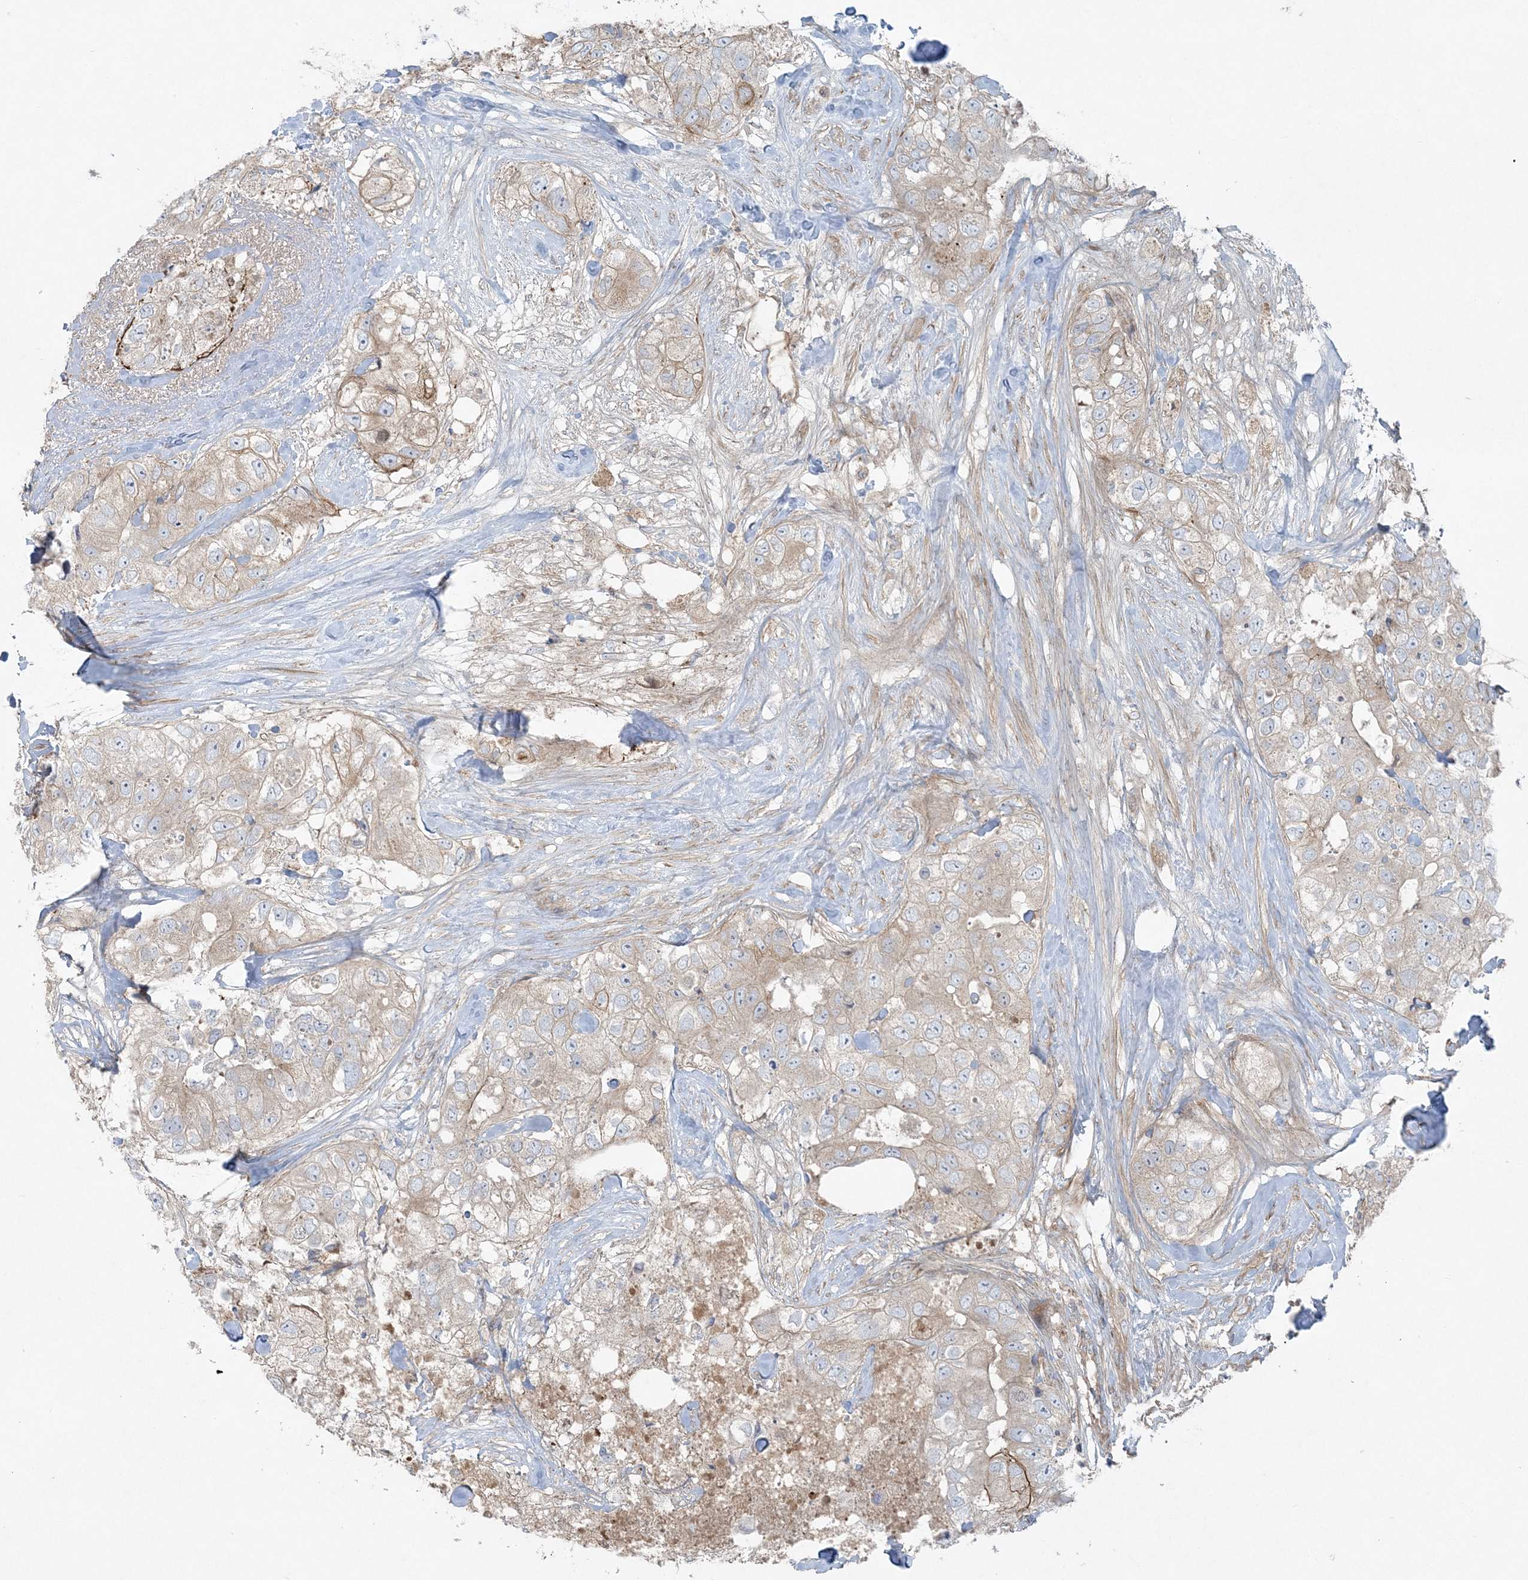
{"staining": {"intensity": "moderate", "quantity": "25%-75%", "location": "cytoplasmic/membranous"}, "tissue": "breast cancer", "cell_type": "Tumor cells", "image_type": "cancer", "snomed": [{"axis": "morphology", "description": "Duct carcinoma"}, {"axis": "topography", "description": "Breast"}], "caption": "DAB immunohistochemical staining of invasive ductal carcinoma (breast) shows moderate cytoplasmic/membranous protein positivity in approximately 25%-75% of tumor cells.", "gene": "PIK3R4", "patient": {"sex": "female", "age": 62}}